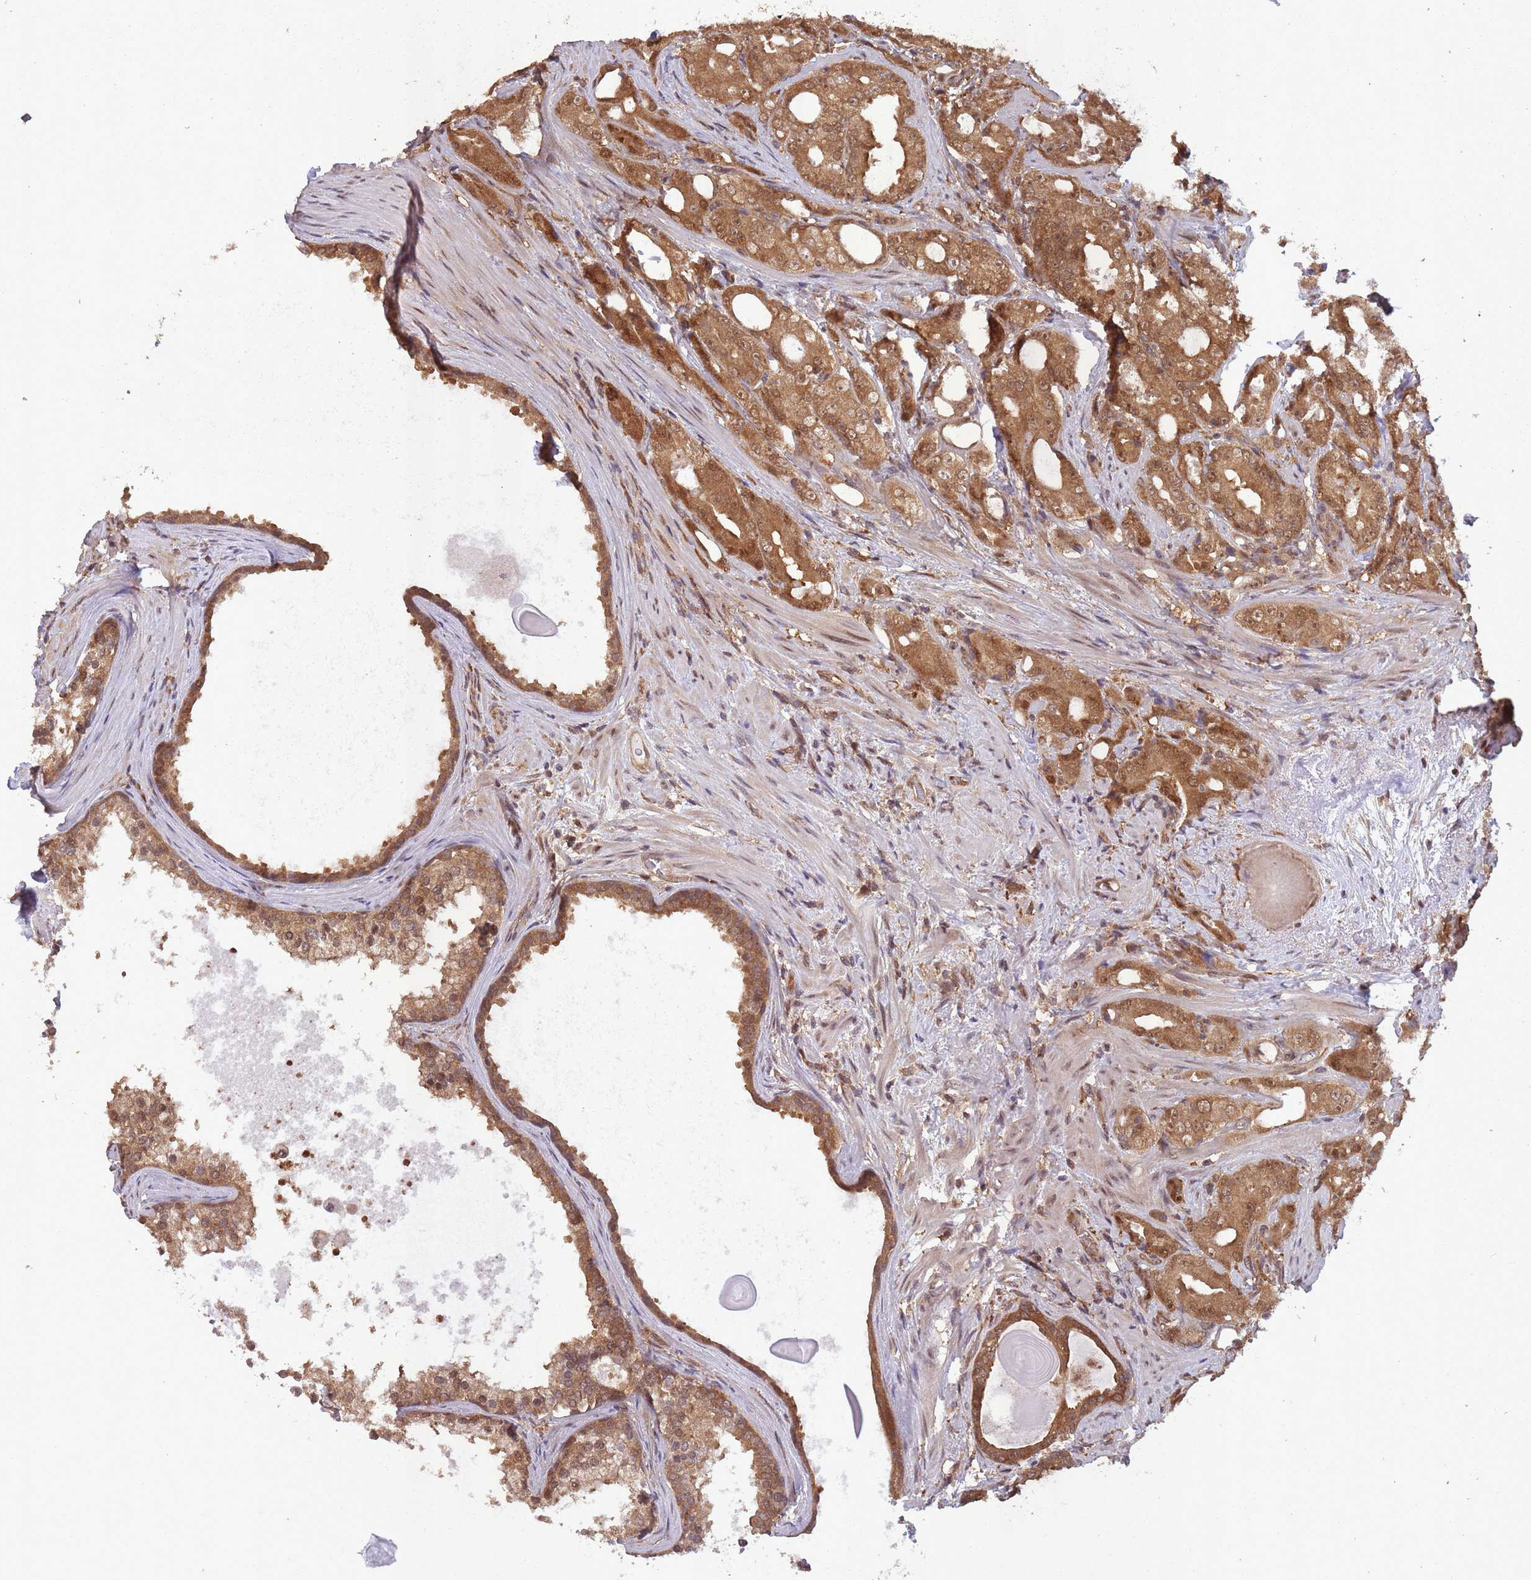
{"staining": {"intensity": "moderate", "quantity": ">75%", "location": "cytoplasmic/membranous,nuclear"}, "tissue": "prostate cancer", "cell_type": "Tumor cells", "image_type": "cancer", "snomed": [{"axis": "morphology", "description": "Adenocarcinoma, High grade"}, {"axis": "topography", "description": "Prostate"}], "caption": "Immunohistochemical staining of human prostate cancer (adenocarcinoma (high-grade)) demonstrates moderate cytoplasmic/membranous and nuclear protein staining in about >75% of tumor cells.", "gene": "PPP6R3", "patient": {"sex": "male", "age": 69}}